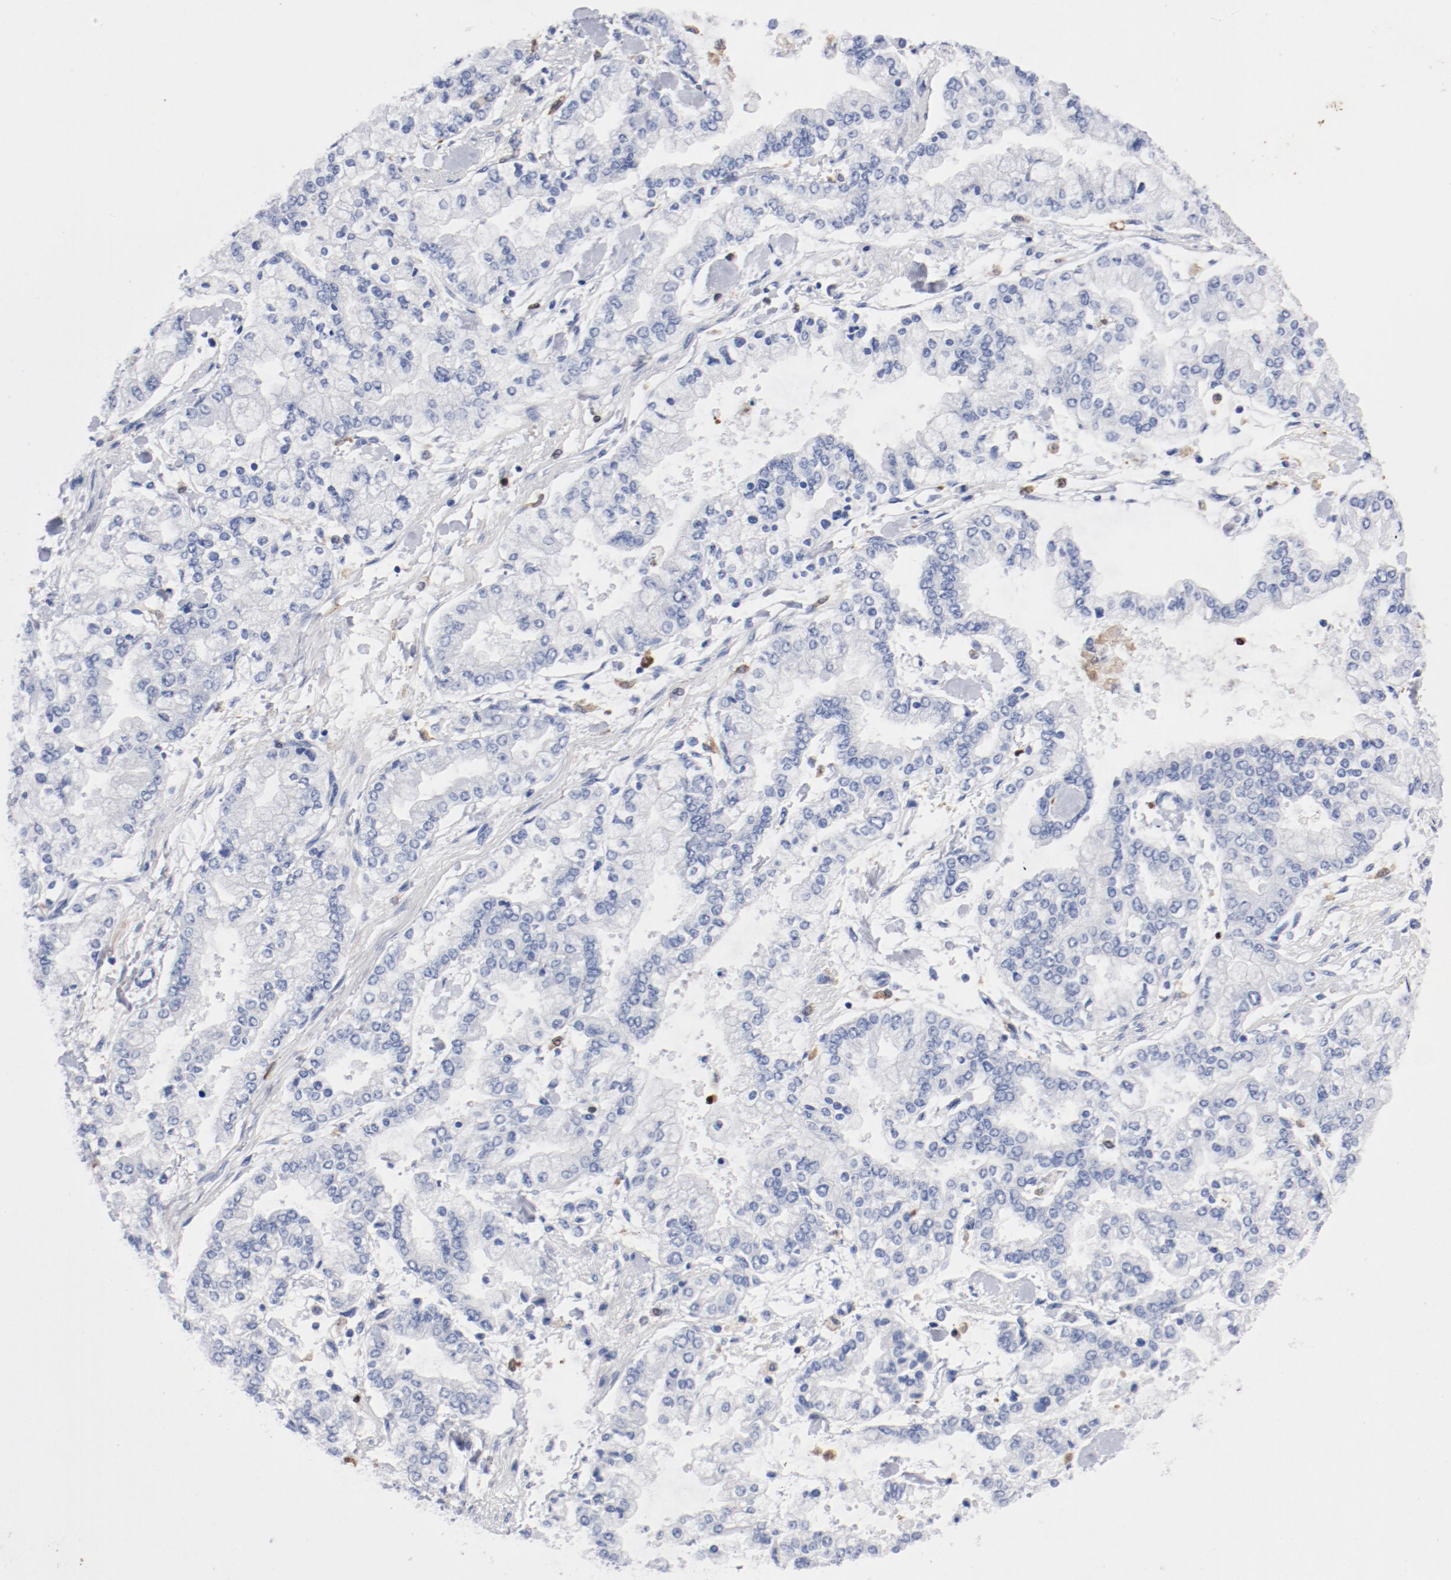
{"staining": {"intensity": "negative", "quantity": "none", "location": "none"}, "tissue": "stomach cancer", "cell_type": "Tumor cells", "image_type": "cancer", "snomed": [{"axis": "morphology", "description": "Normal tissue, NOS"}, {"axis": "morphology", "description": "Adenocarcinoma, NOS"}, {"axis": "topography", "description": "Stomach, upper"}, {"axis": "topography", "description": "Stomach"}], "caption": "A high-resolution image shows immunohistochemistry (IHC) staining of stomach adenocarcinoma, which shows no significant staining in tumor cells.", "gene": "NCF1", "patient": {"sex": "male", "age": 76}}